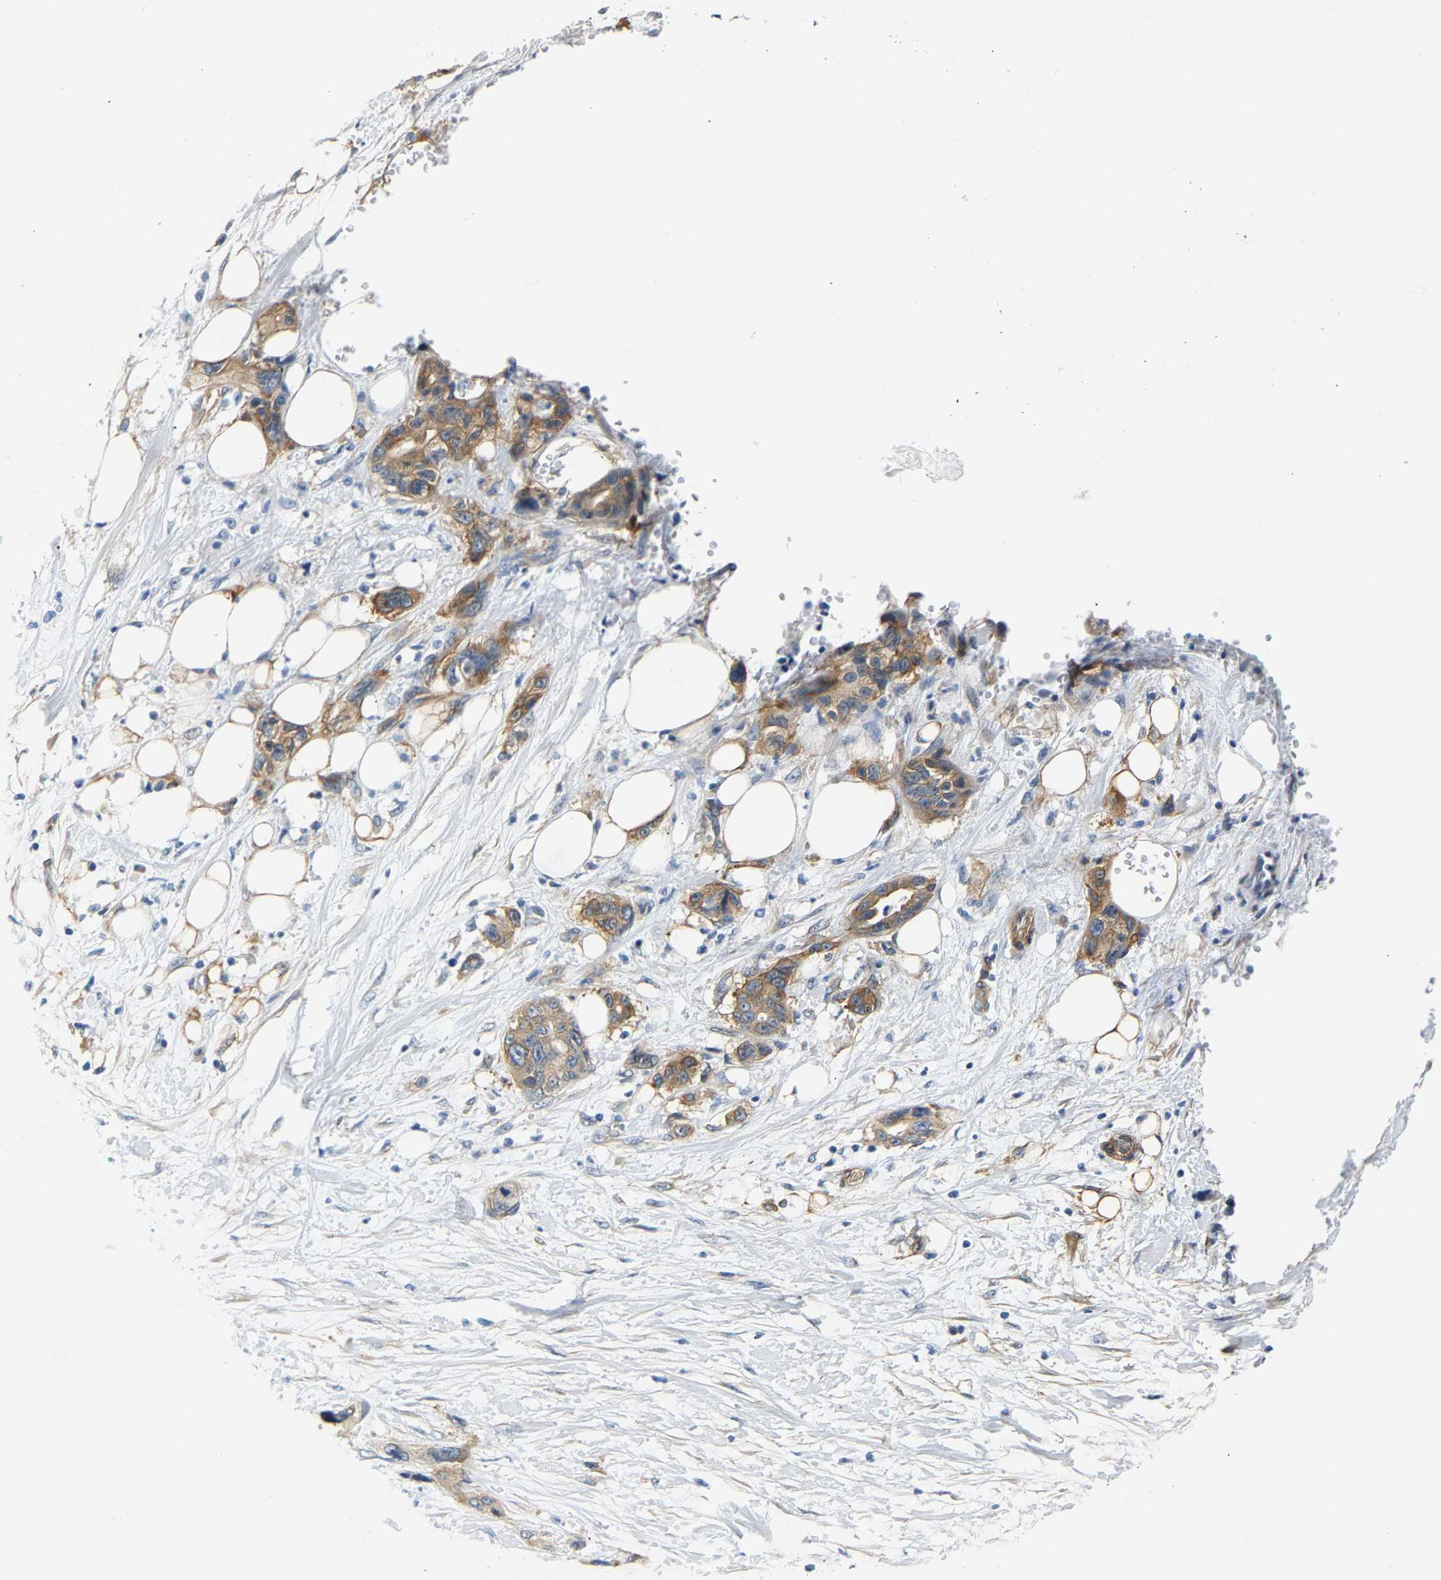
{"staining": {"intensity": "moderate", "quantity": "25%-75%", "location": "cytoplasmic/membranous"}, "tissue": "pancreatic cancer", "cell_type": "Tumor cells", "image_type": "cancer", "snomed": [{"axis": "morphology", "description": "Adenocarcinoma, NOS"}, {"axis": "topography", "description": "Pancreas"}], "caption": "DAB (3,3'-diaminobenzidine) immunohistochemical staining of pancreatic adenocarcinoma reveals moderate cytoplasmic/membranous protein staining in approximately 25%-75% of tumor cells.", "gene": "PAWR", "patient": {"sex": "male", "age": 46}}